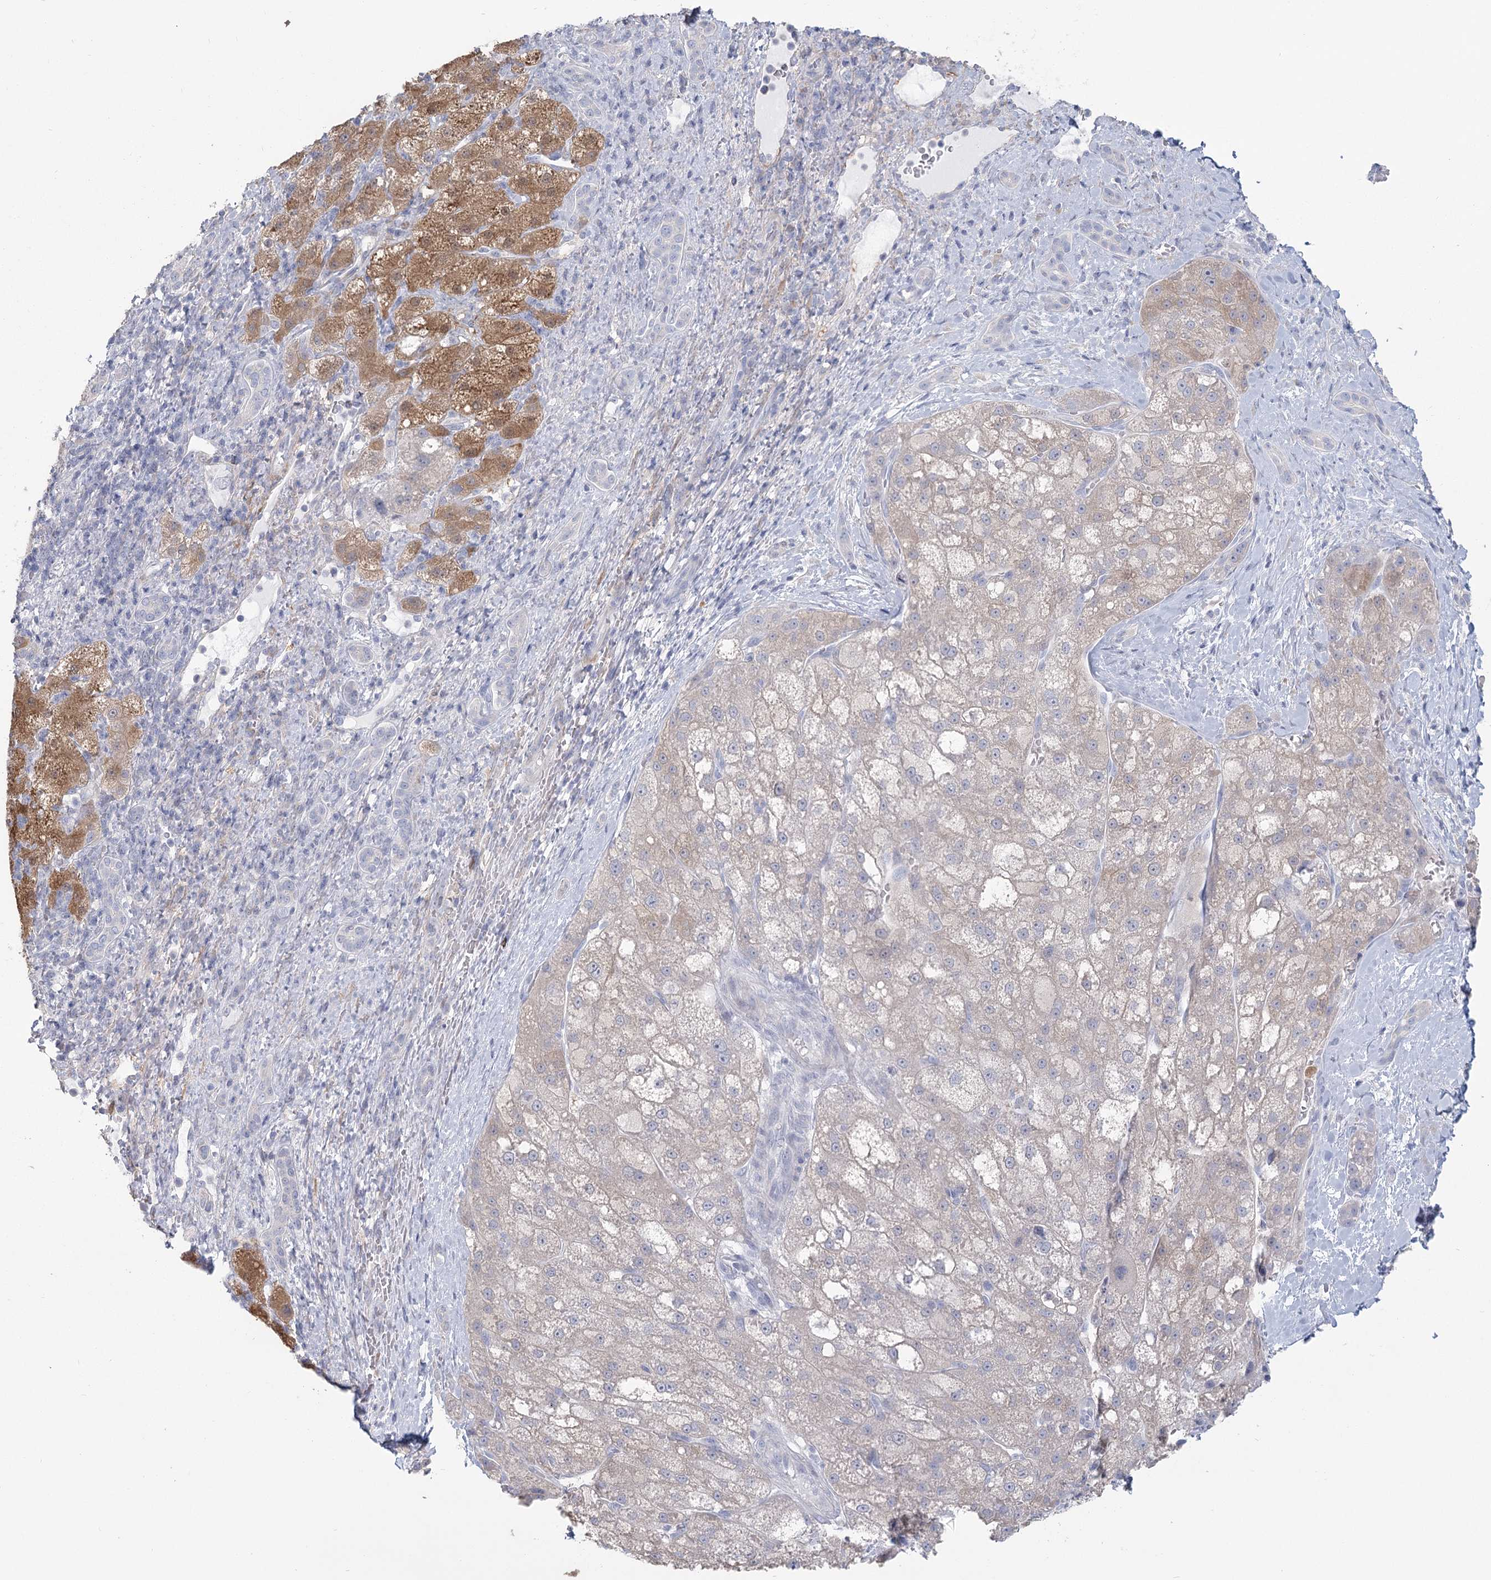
{"staining": {"intensity": "negative", "quantity": "none", "location": "none"}, "tissue": "liver cancer", "cell_type": "Tumor cells", "image_type": "cancer", "snomed": [{"axis": "morphology", "description": "Normal tissue, NOS"}, {"axis": "morphology", "description": "Carcinoma, Hepatocellular, NOS"}, {"axis": "topography", "description": "Liver"}], "caption": "Micrograph shows no protein expression in tumor cells of liver cancer (hepatocellular carcinoma) tissue.", "gene": "CNTLN", "patient": {"sex": "male", "age": 57}}